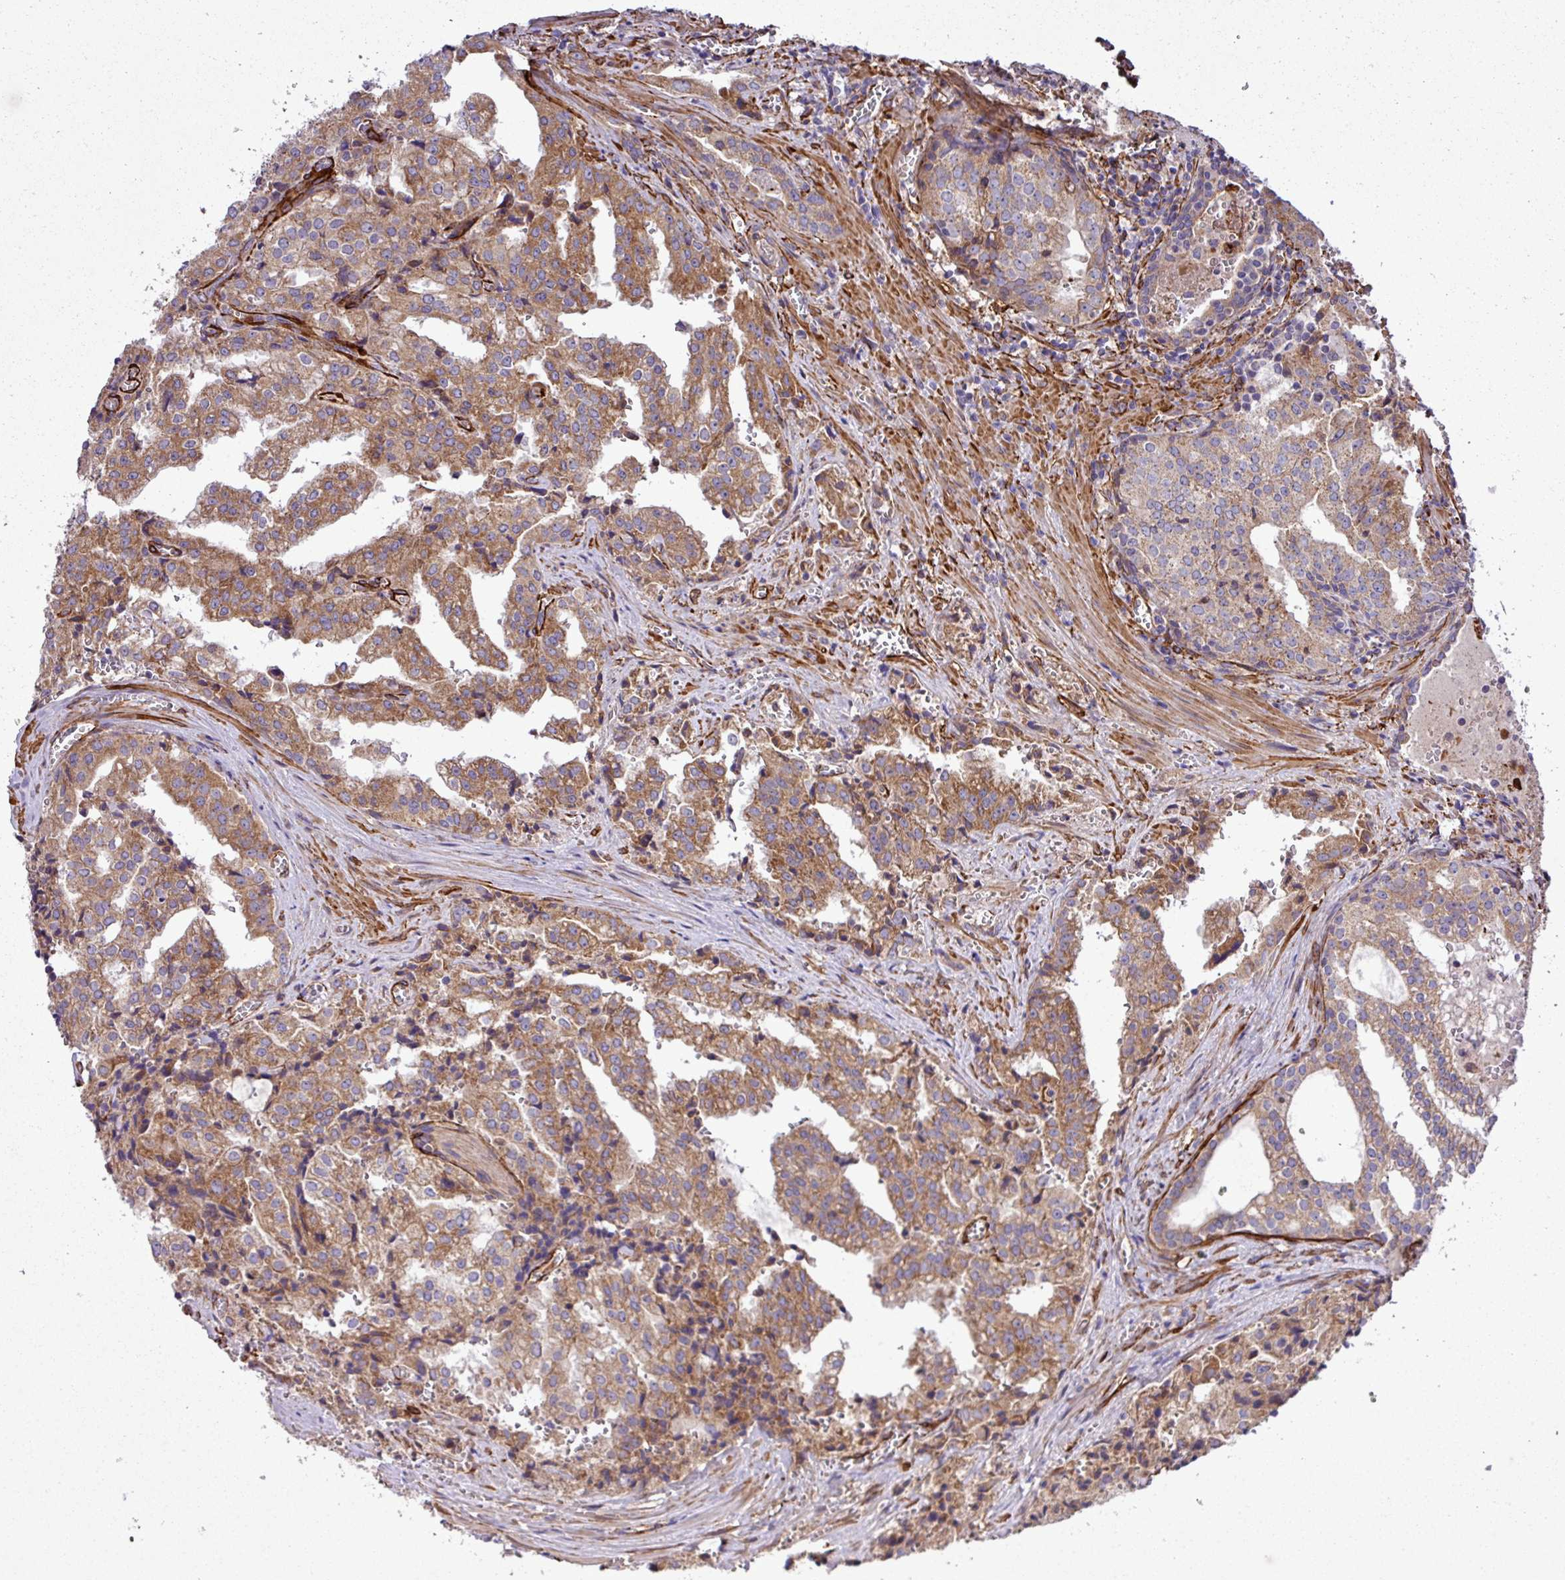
{"staining": {"intensity": "moderate", "quantity": ">75%", "location": "cytoplasmic/membranous"}, "tissue": "prostate cancer", "cell_type": "Tumor cells", "image_type": "cancer", "snomed": [{"axis": "morphology", "description": "Adenocarcinoma, High grade"}, {"axis": "topography", "description": "Prostate"}], "caption": "Brown immunohistochemical staining in human prostate high-grade adenocarcinoma reveals moderate cytoplasmic/membranous expression in approximately >75% of tumor cells.", "gene": "FAM47E", "patient": {"sex": "male", "age": 68}}